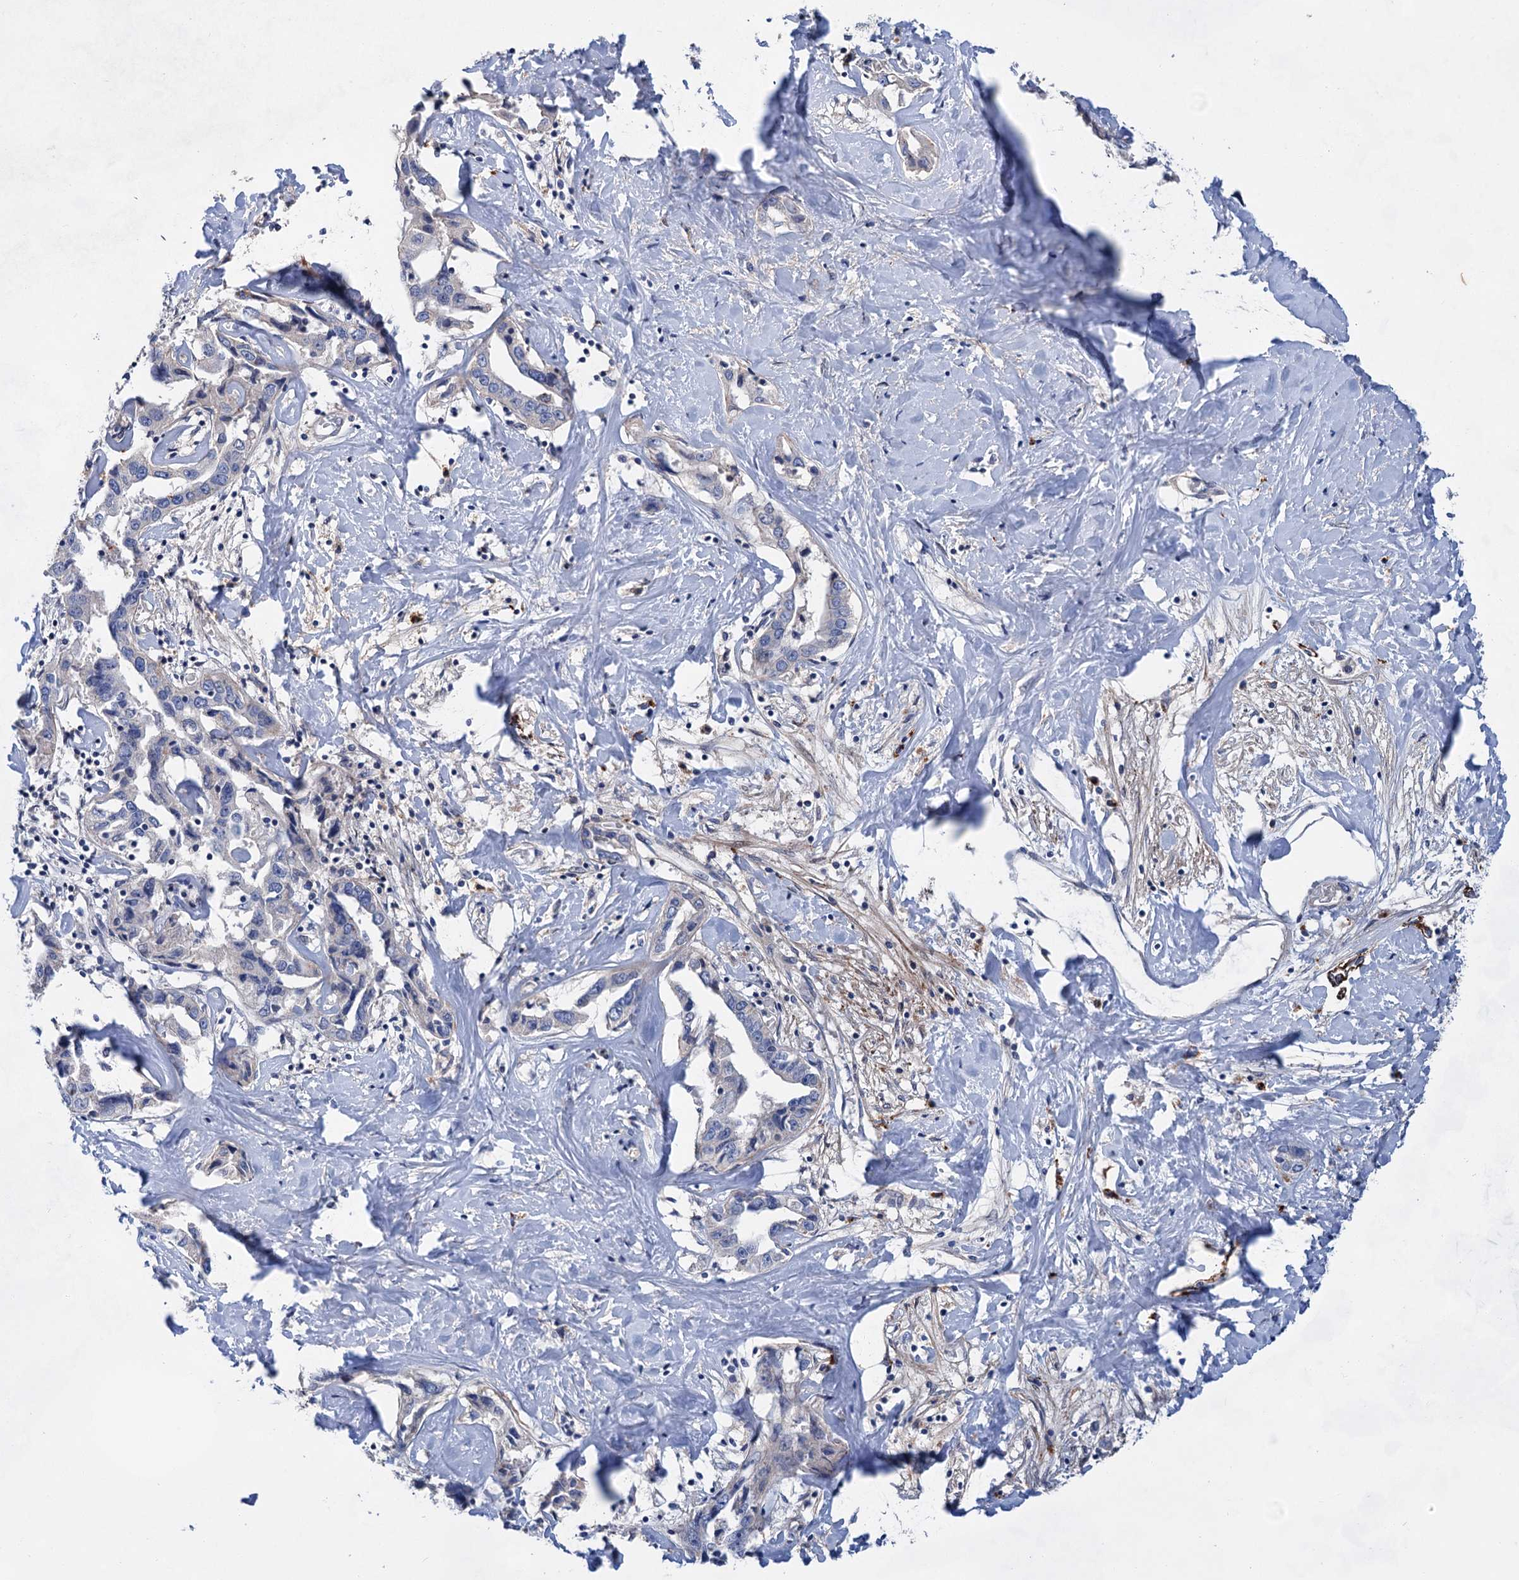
{"staining": {"intensity": "negative", "quantity": "none", "location": "none"}, "tissue": "liver cancer", "cell_type": "Tumor cells", "image_type": "cancer", "snomed": [{"axis": "morphology", "description": "Cholangiocarcinoma"}, {"axis": "topography", "description": "Liver"}], "caption": "Human liver cancer stained for a protein using immunohistochemistry displays no staining in tumor cells.", "gene": "GPR155", "patient": {"sex": "male", "age": 59}}